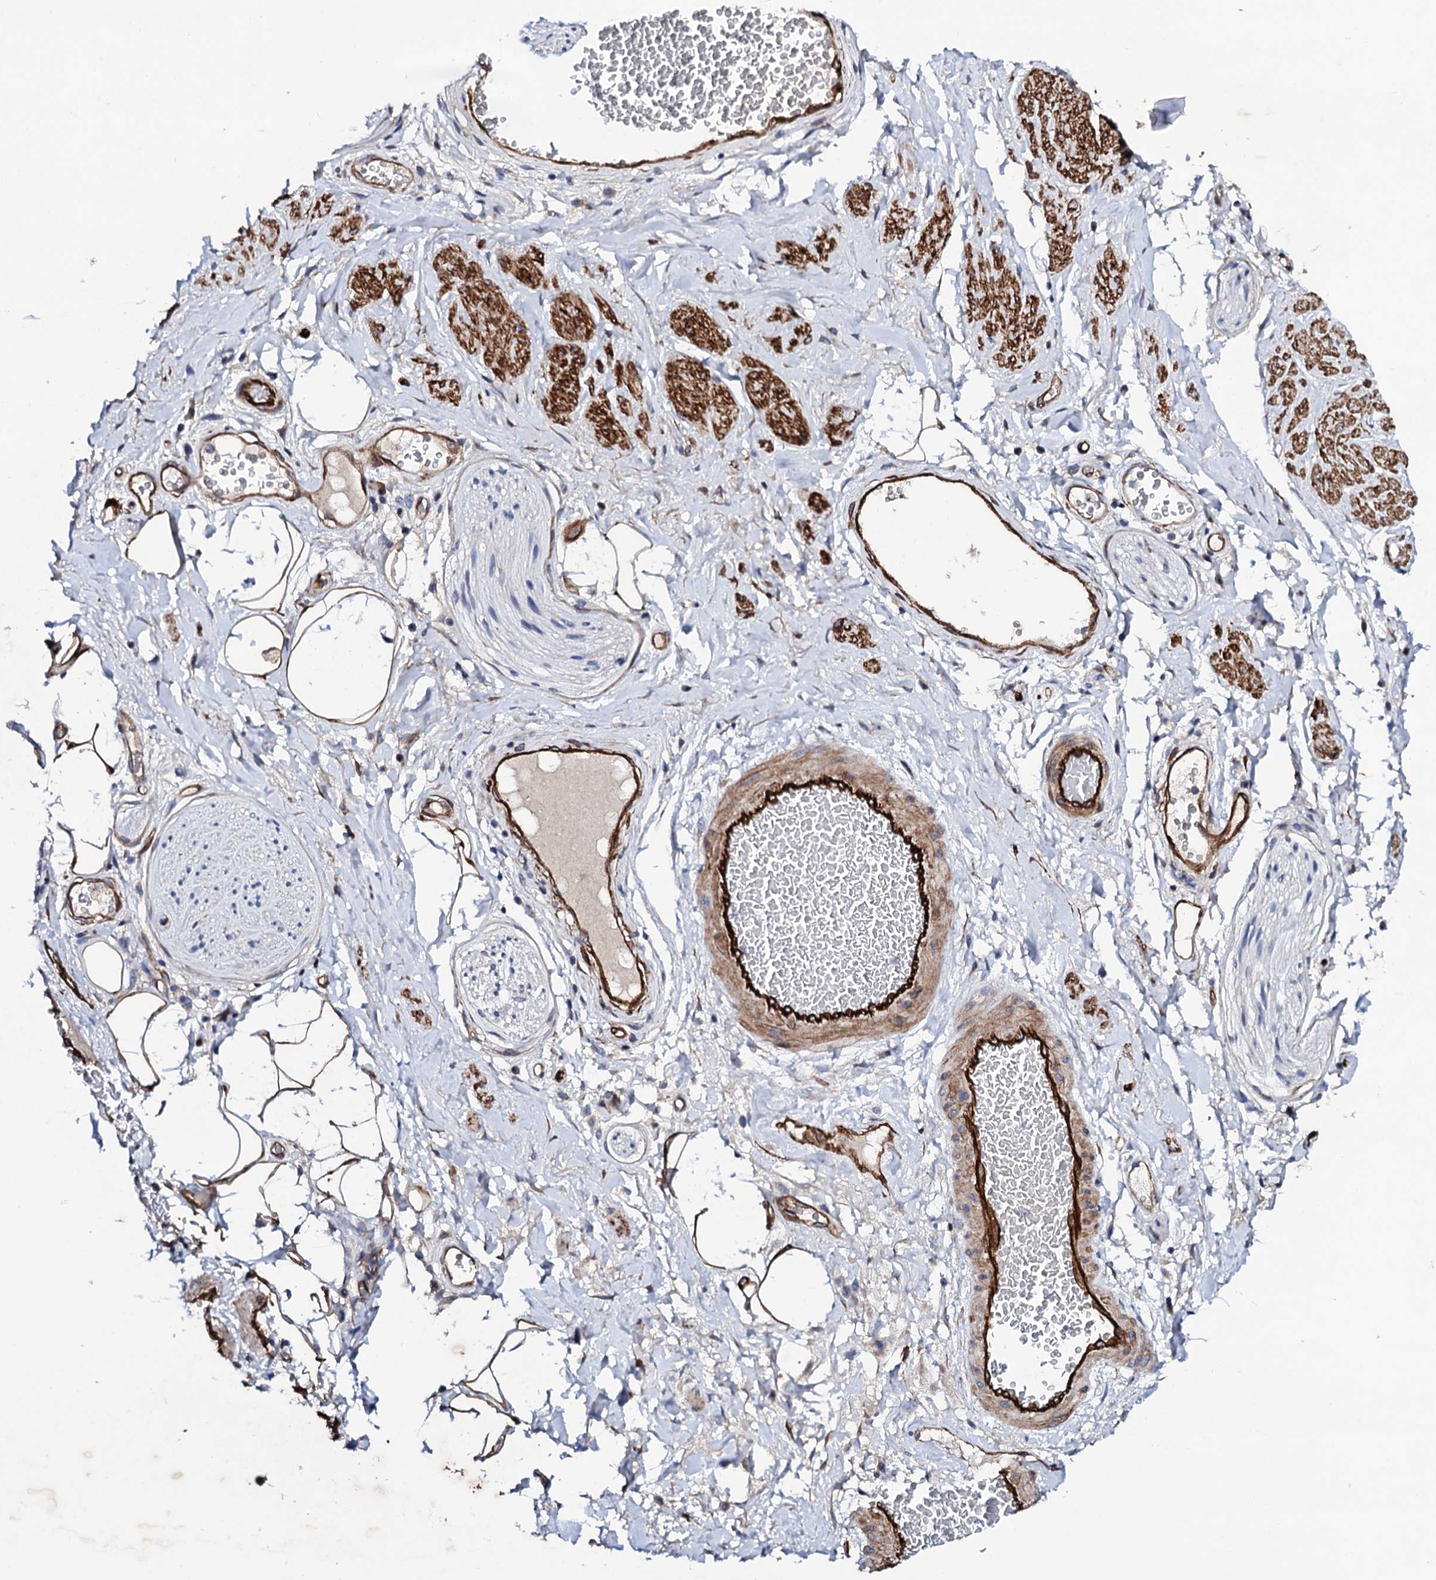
{"staining": {"intensity": "moderate", "quantity": ">75%", "location": "cytoplasmic/membranous"}, "tissue": "adipose tissue", "cell_type": "Adipocytes", "image_type": "normal", "snomed": [{"axis": "morphology", "description": "Normal tissue, NOS"}, {"axis": "morphology", "description": "Adenocarcinoma, NOS"}, {"axis": "topography", "description": "Rectum"}, {"axis": "topography", "description": "Vagina"}, {"axis": "topography", "description": "Peripheral nerve tissue"}], "caption": "Unremarkable adipose tissue reveals moderate cytoplasmic/membranous expression in about >75% of adipocytes.", "gene": "DBX1", "patient": {"sex": "female", "age": 71}}